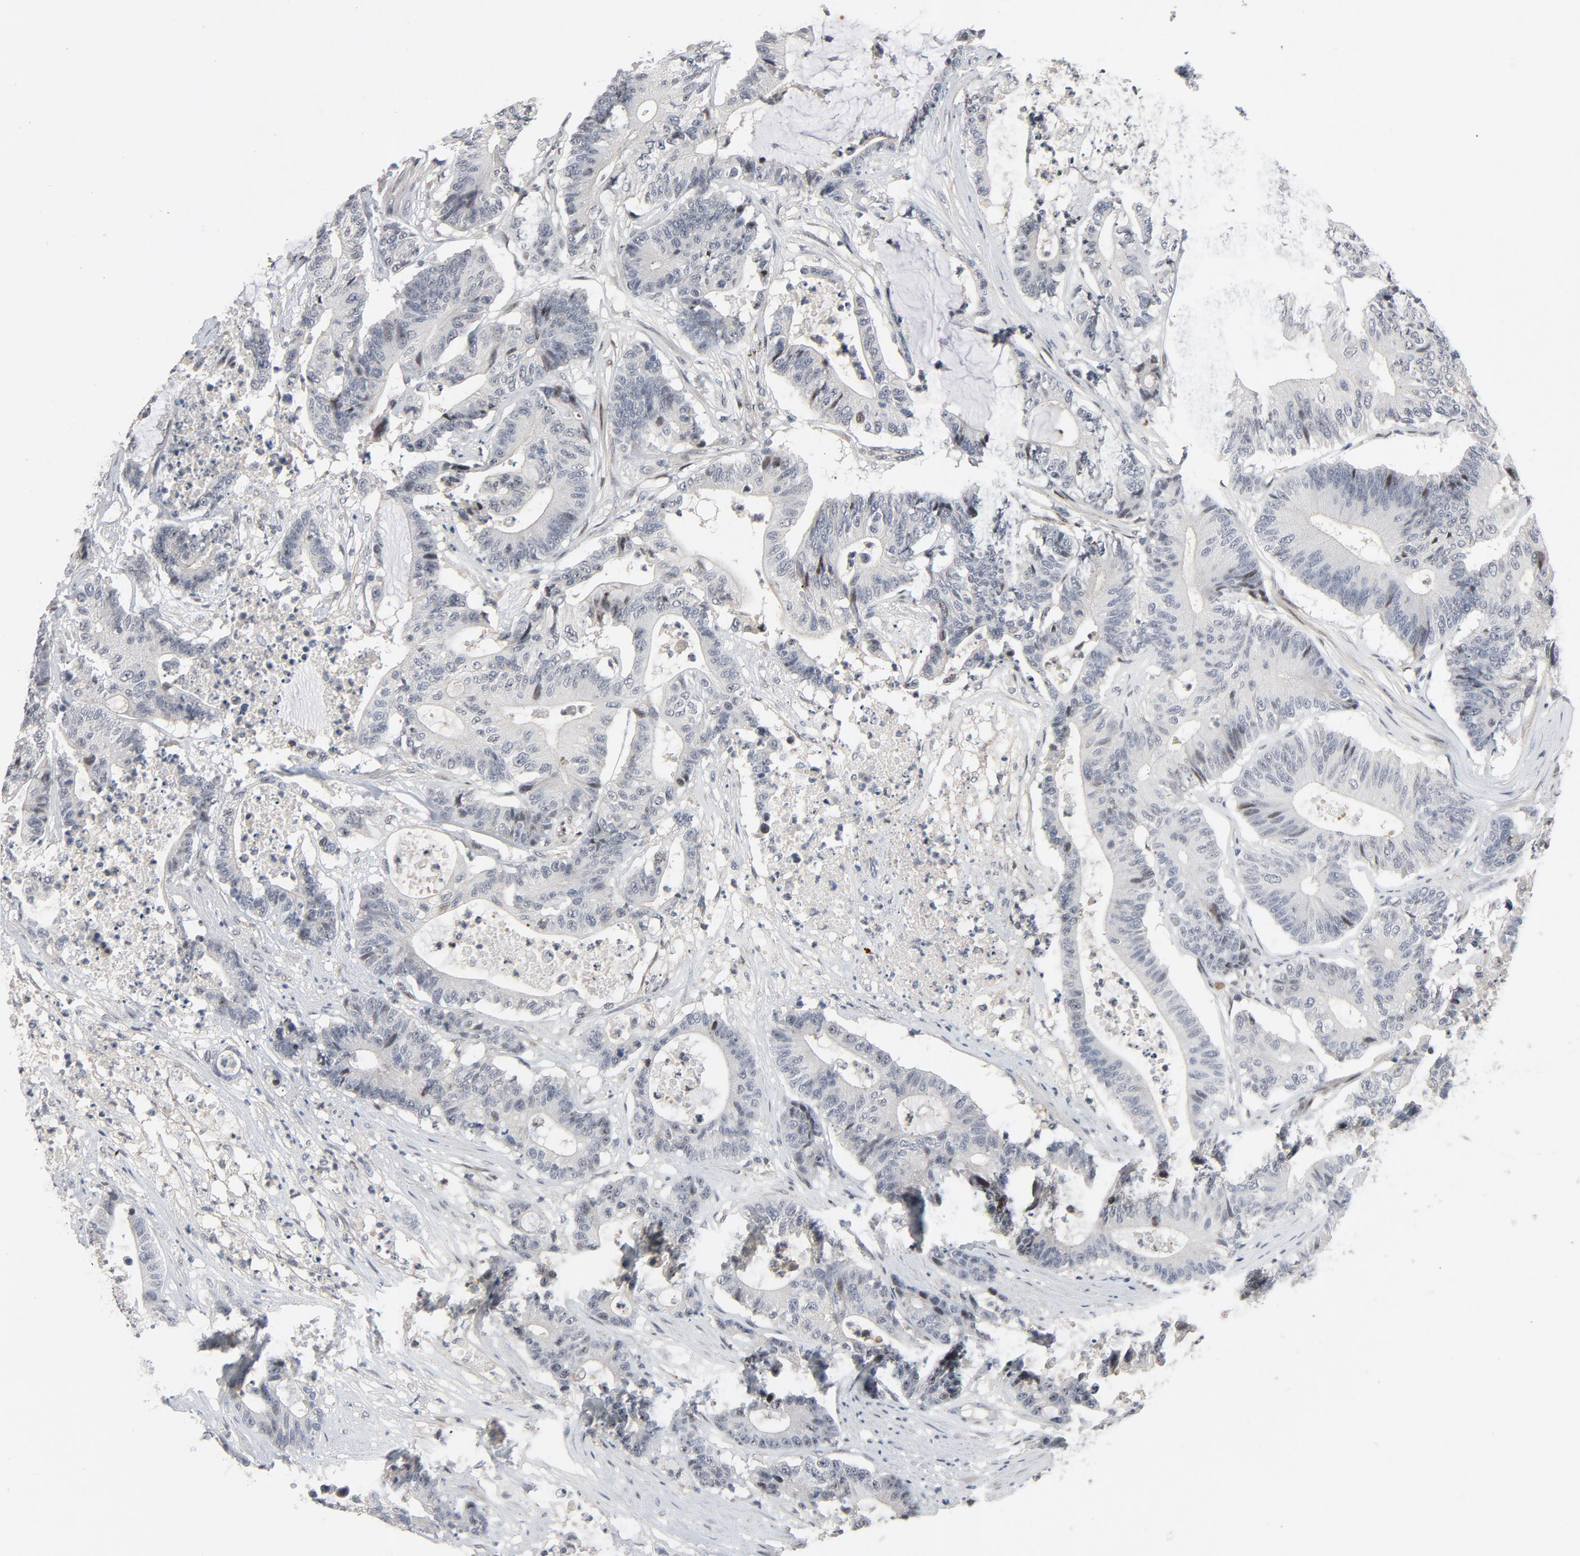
{"staining": {"intensity": "negative", "quantity": "none", "location": "none"}, "tissue": "colorectal cancer", "cell_type": "Tumor cells", "image_type": "cancer", "snomed": [{"axis": "morphology", "description": "Adenocarcinoma, NOS"}, {"axis": "topography", "description": "Colon"}], "caption": "This is a micrograph of immunohistochemistry staining of colorectal cancer (adenocarcinoma), which shows no expression in tumor cells.", "gene": "FSCB", "patient": {"sex": "female", "age": 84}}